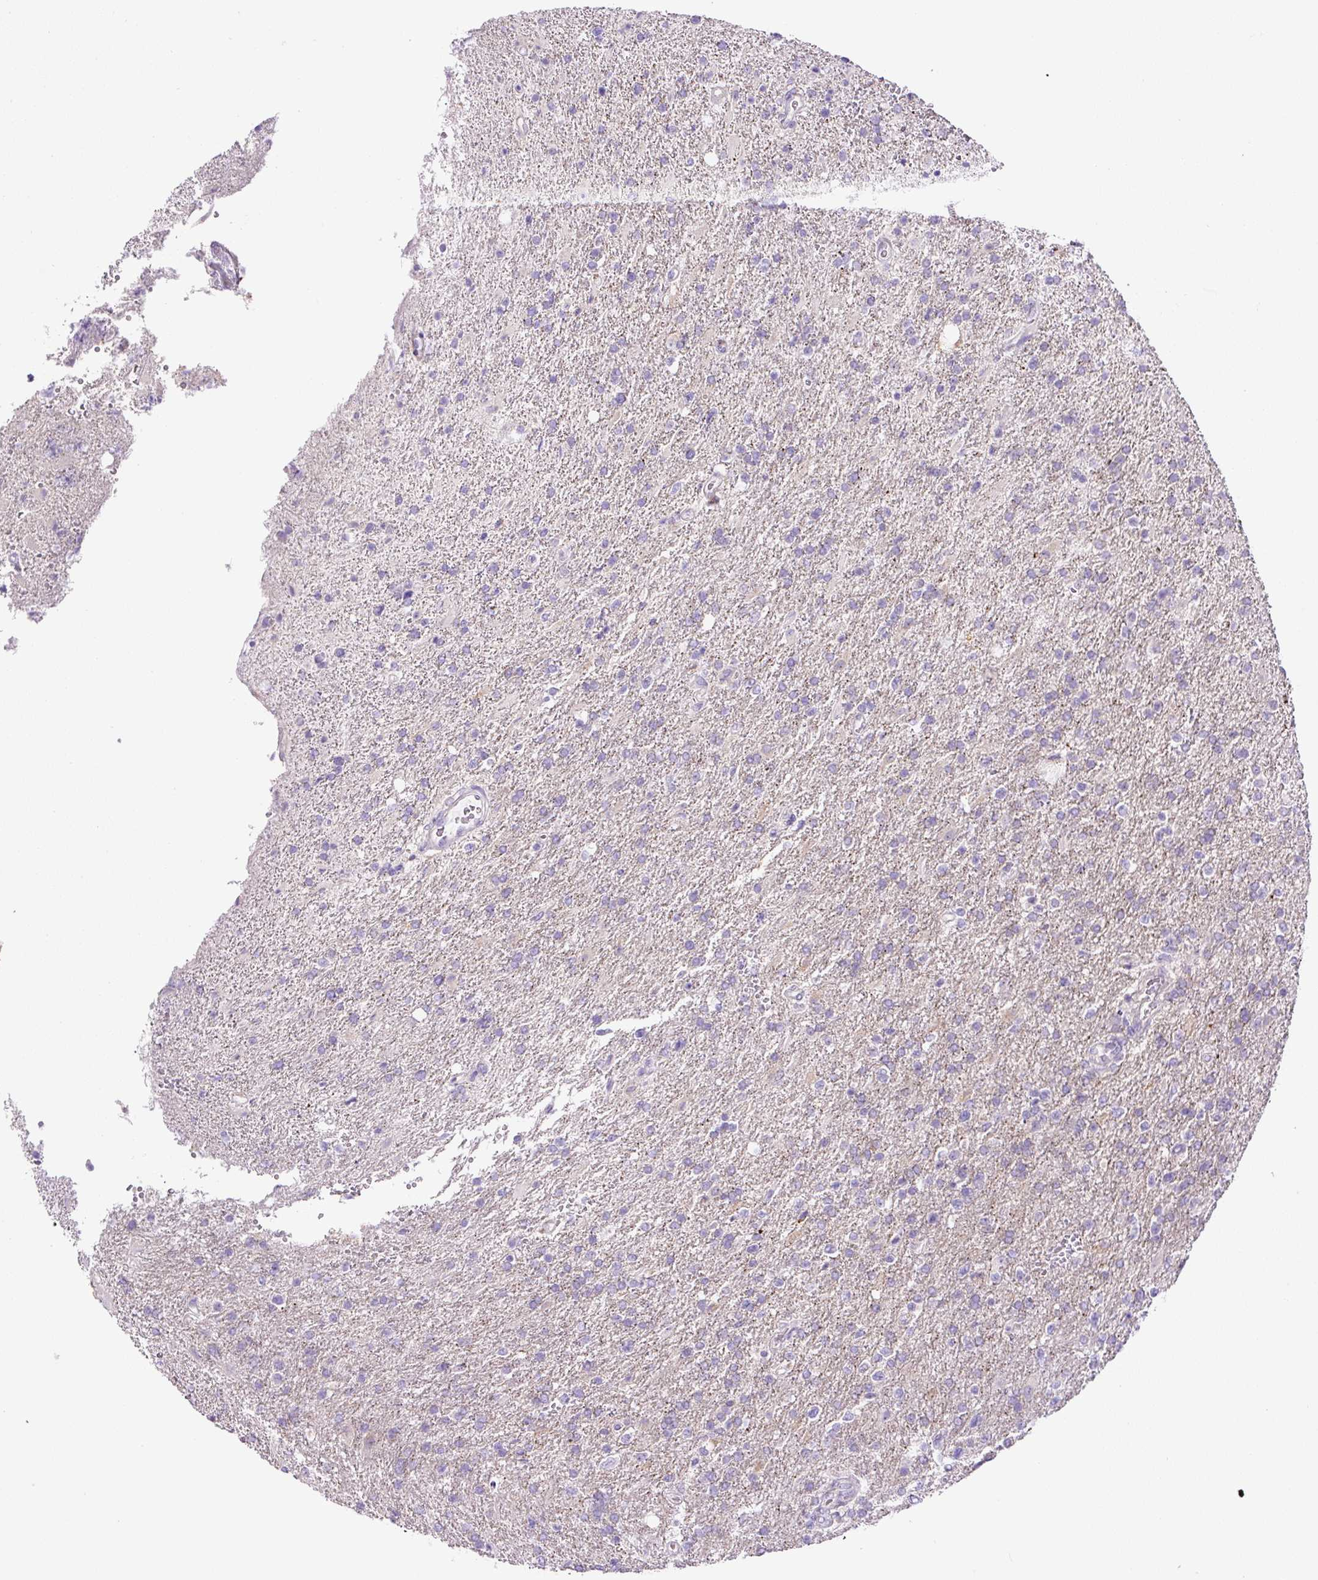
{"staining": {"intensity": "negative", "quantity": "none", "location": "none"}, "tissue": "glioma", "cell_type": "Tumor cells", "image_type": "cancer", "snomed": [{"axis": "morphology", "description": "Glioma, malignant, High grade"}, {"axis": "topography", "description": "Brain"}], "caption": "The histopathology image reveals no significant staining in tumor cells of high-grade glioma (malignant). Nuclei are stained in blue.", "gene": "ZNF596", "patient": {"sex": "male", "age": 56}}